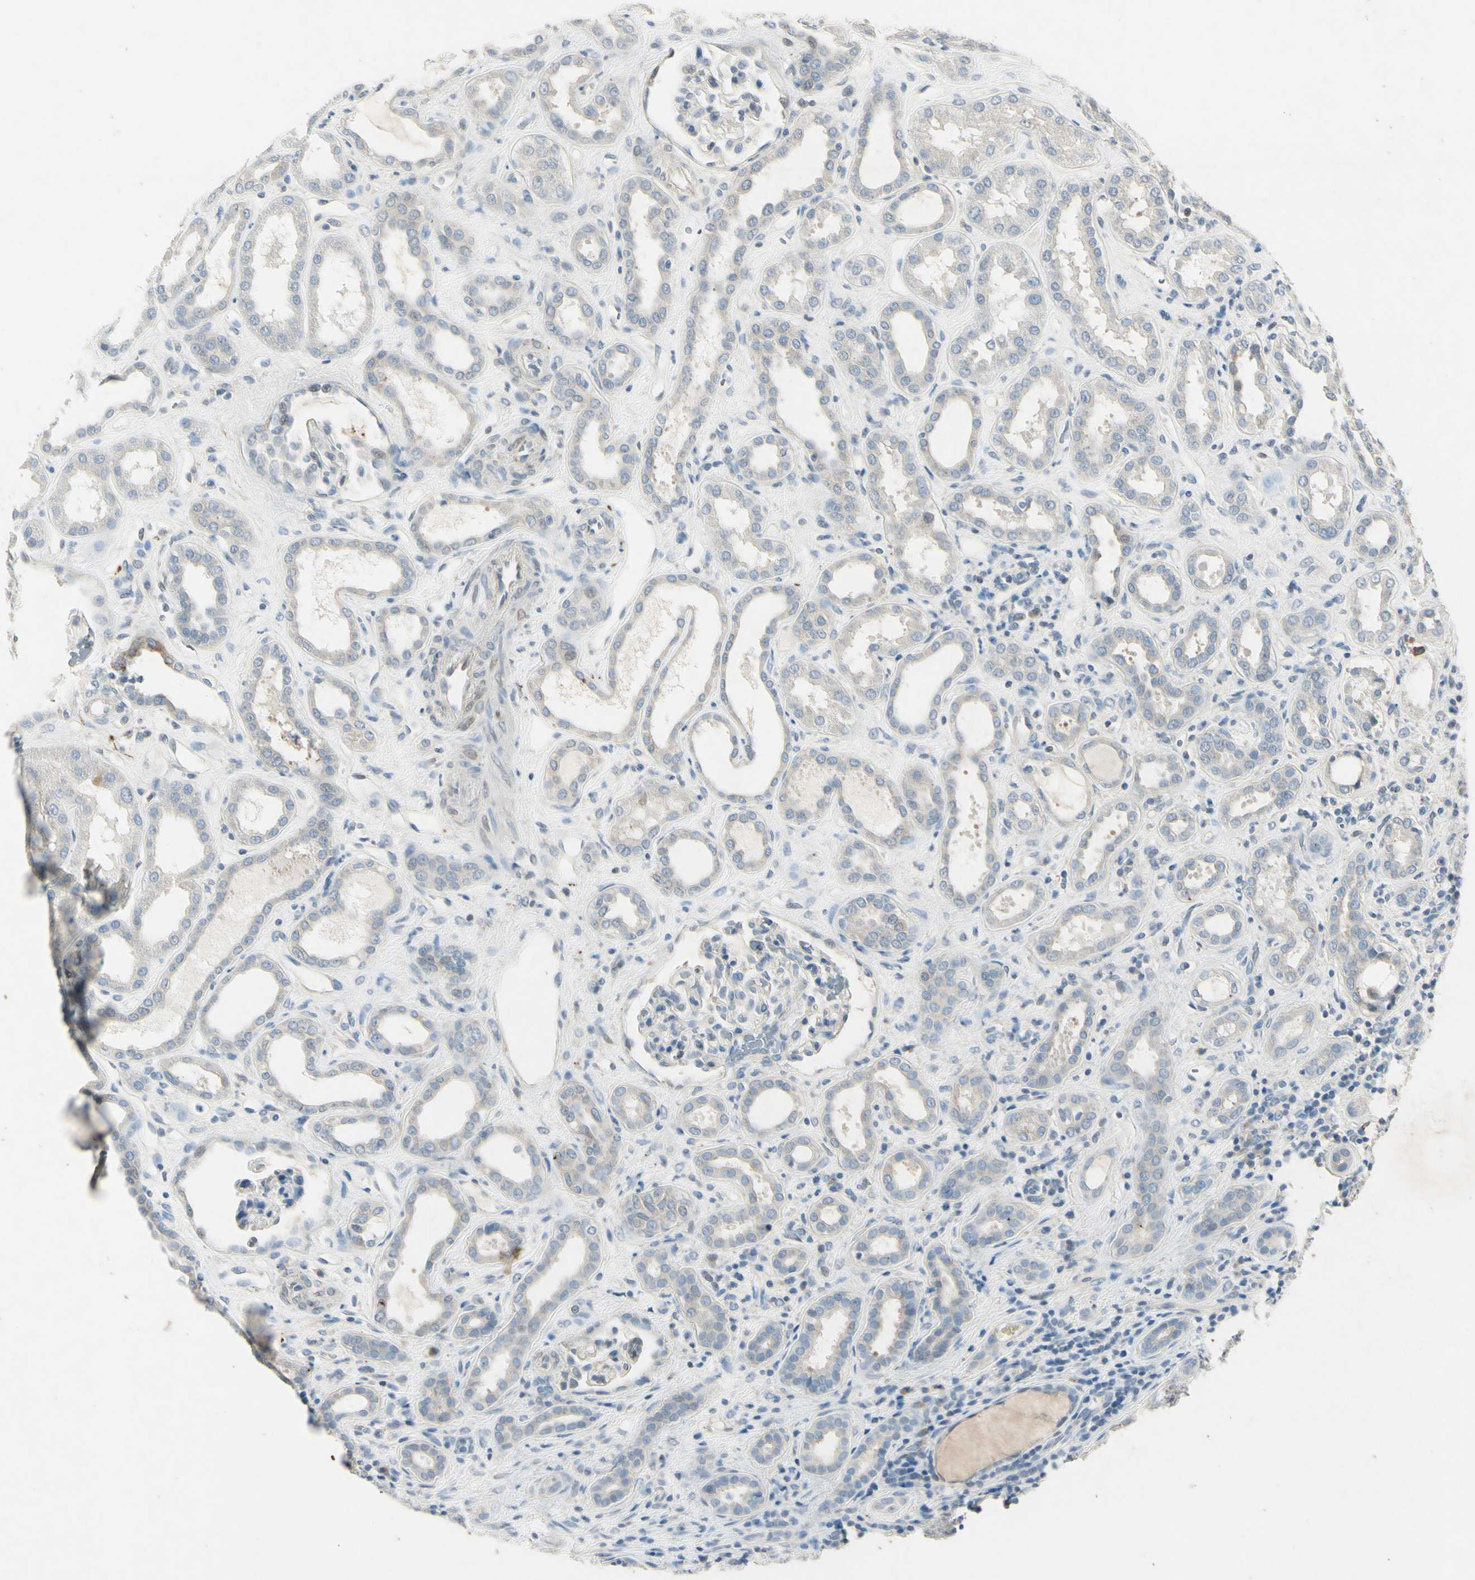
{"staining": {"intensity": "negative", "quantity": "none", "location": "none"}, "tissue": "kidney", "cell_type": "Cells in glomeruli", "image_type": "normal", "snomed": [{"axis": "morphology", "description": "Normal tissue, NOS"}, {"axis": "topography", "description": "Kidney"}], "caption": "Cells in glomeruli are negative for brown protein staining in unremarkable kidney. (Immunohistochemistry, brightfield microscopy, high magnification).", "gene": "SNAP91", "patient": {"sex": "male", "age": 59}}